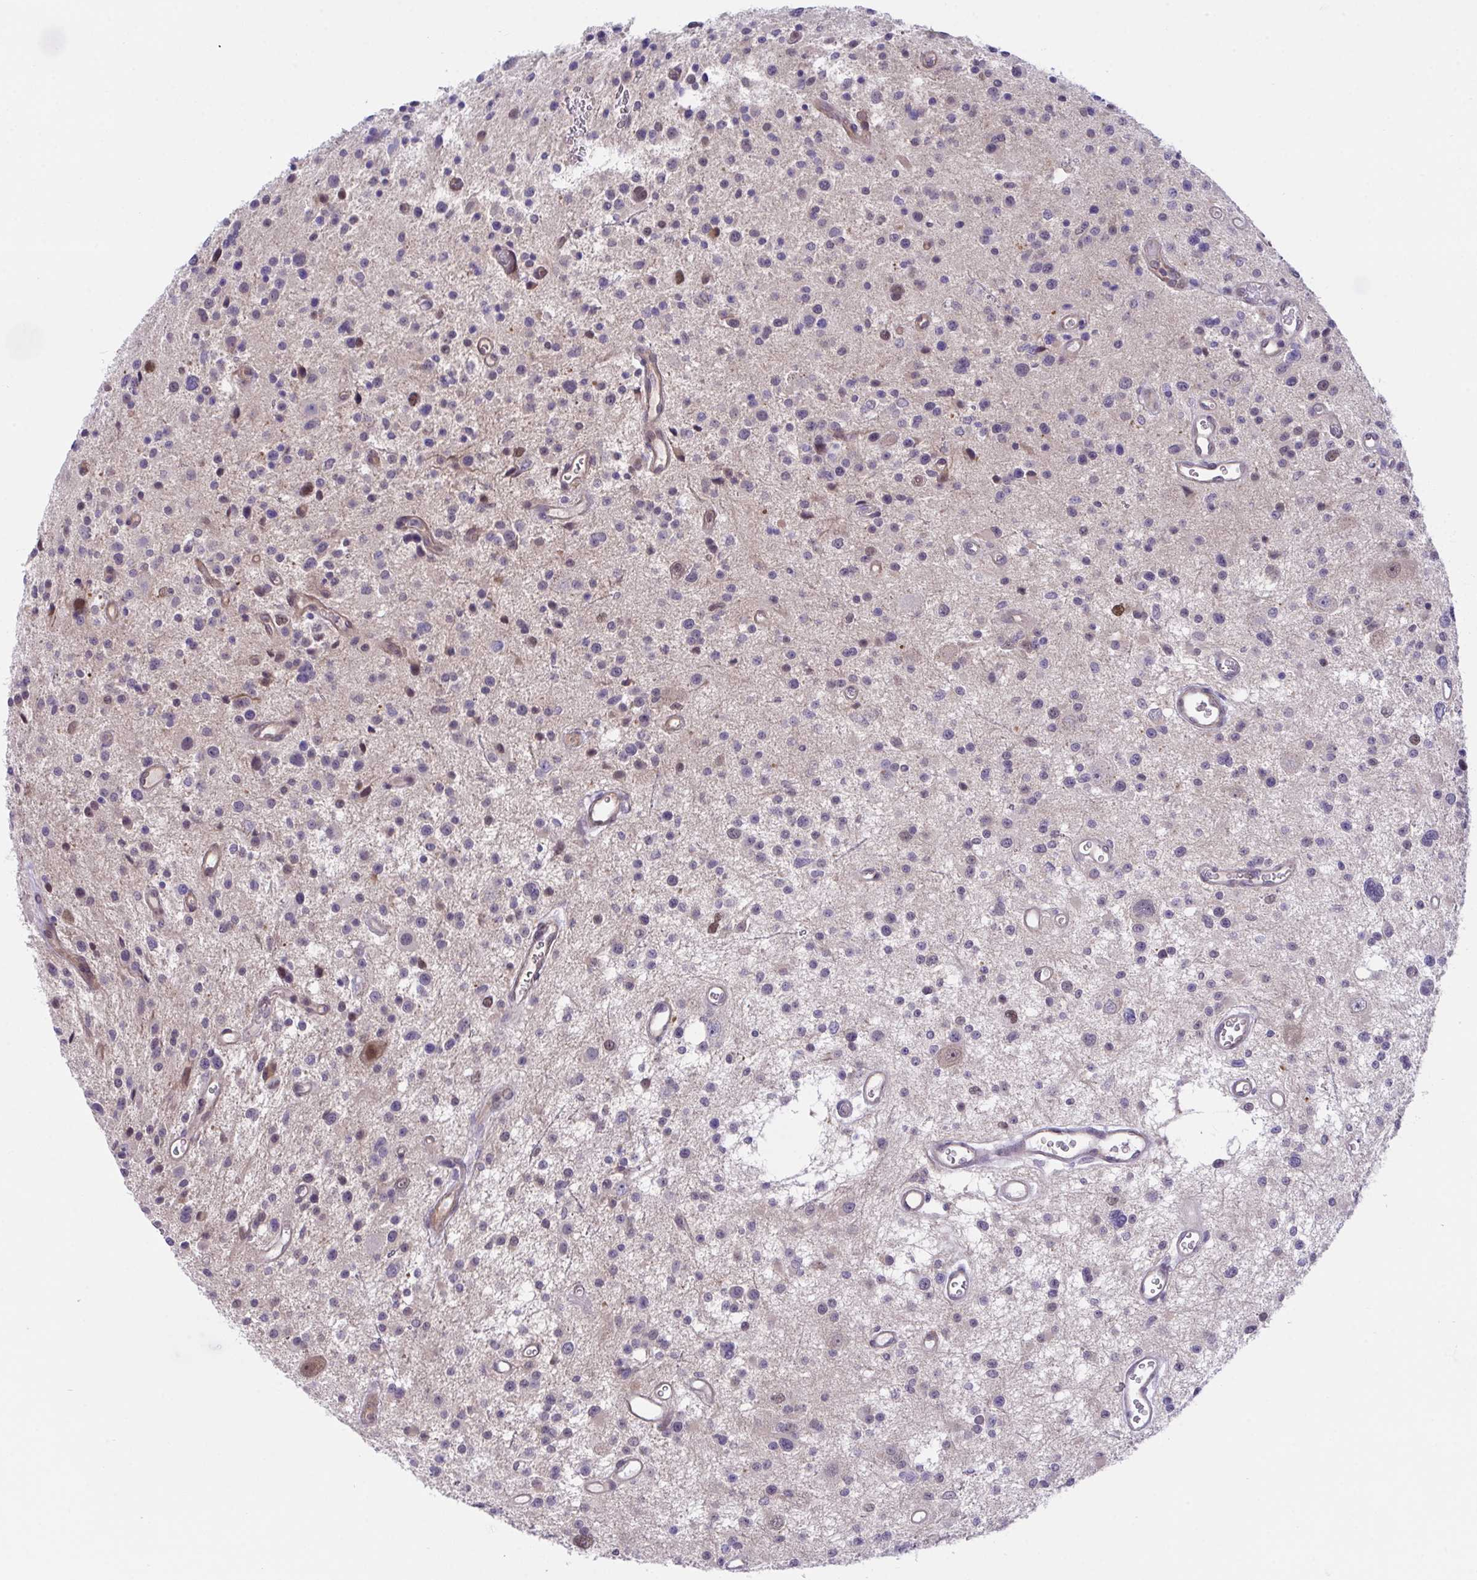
{"staining": {"intensity": "negative", "quantity": "none", "location": "none"}, "tissue": "glioma", "cell_type": "Tumor cells", "image_type": "cancer", "snomed": [{"axis": "morphology", "description": "Glioma, malignant, Low grade"}, {"axis": "topography", "description": "Brain"}], "caption": "A high-resolution photomicrograph shows immunohistochemistry staining of glioma, which demonstrates no significant positivity in tumor cells.", "gene": "ZNF444", "patient": {"sex": "male", "age": 43}}